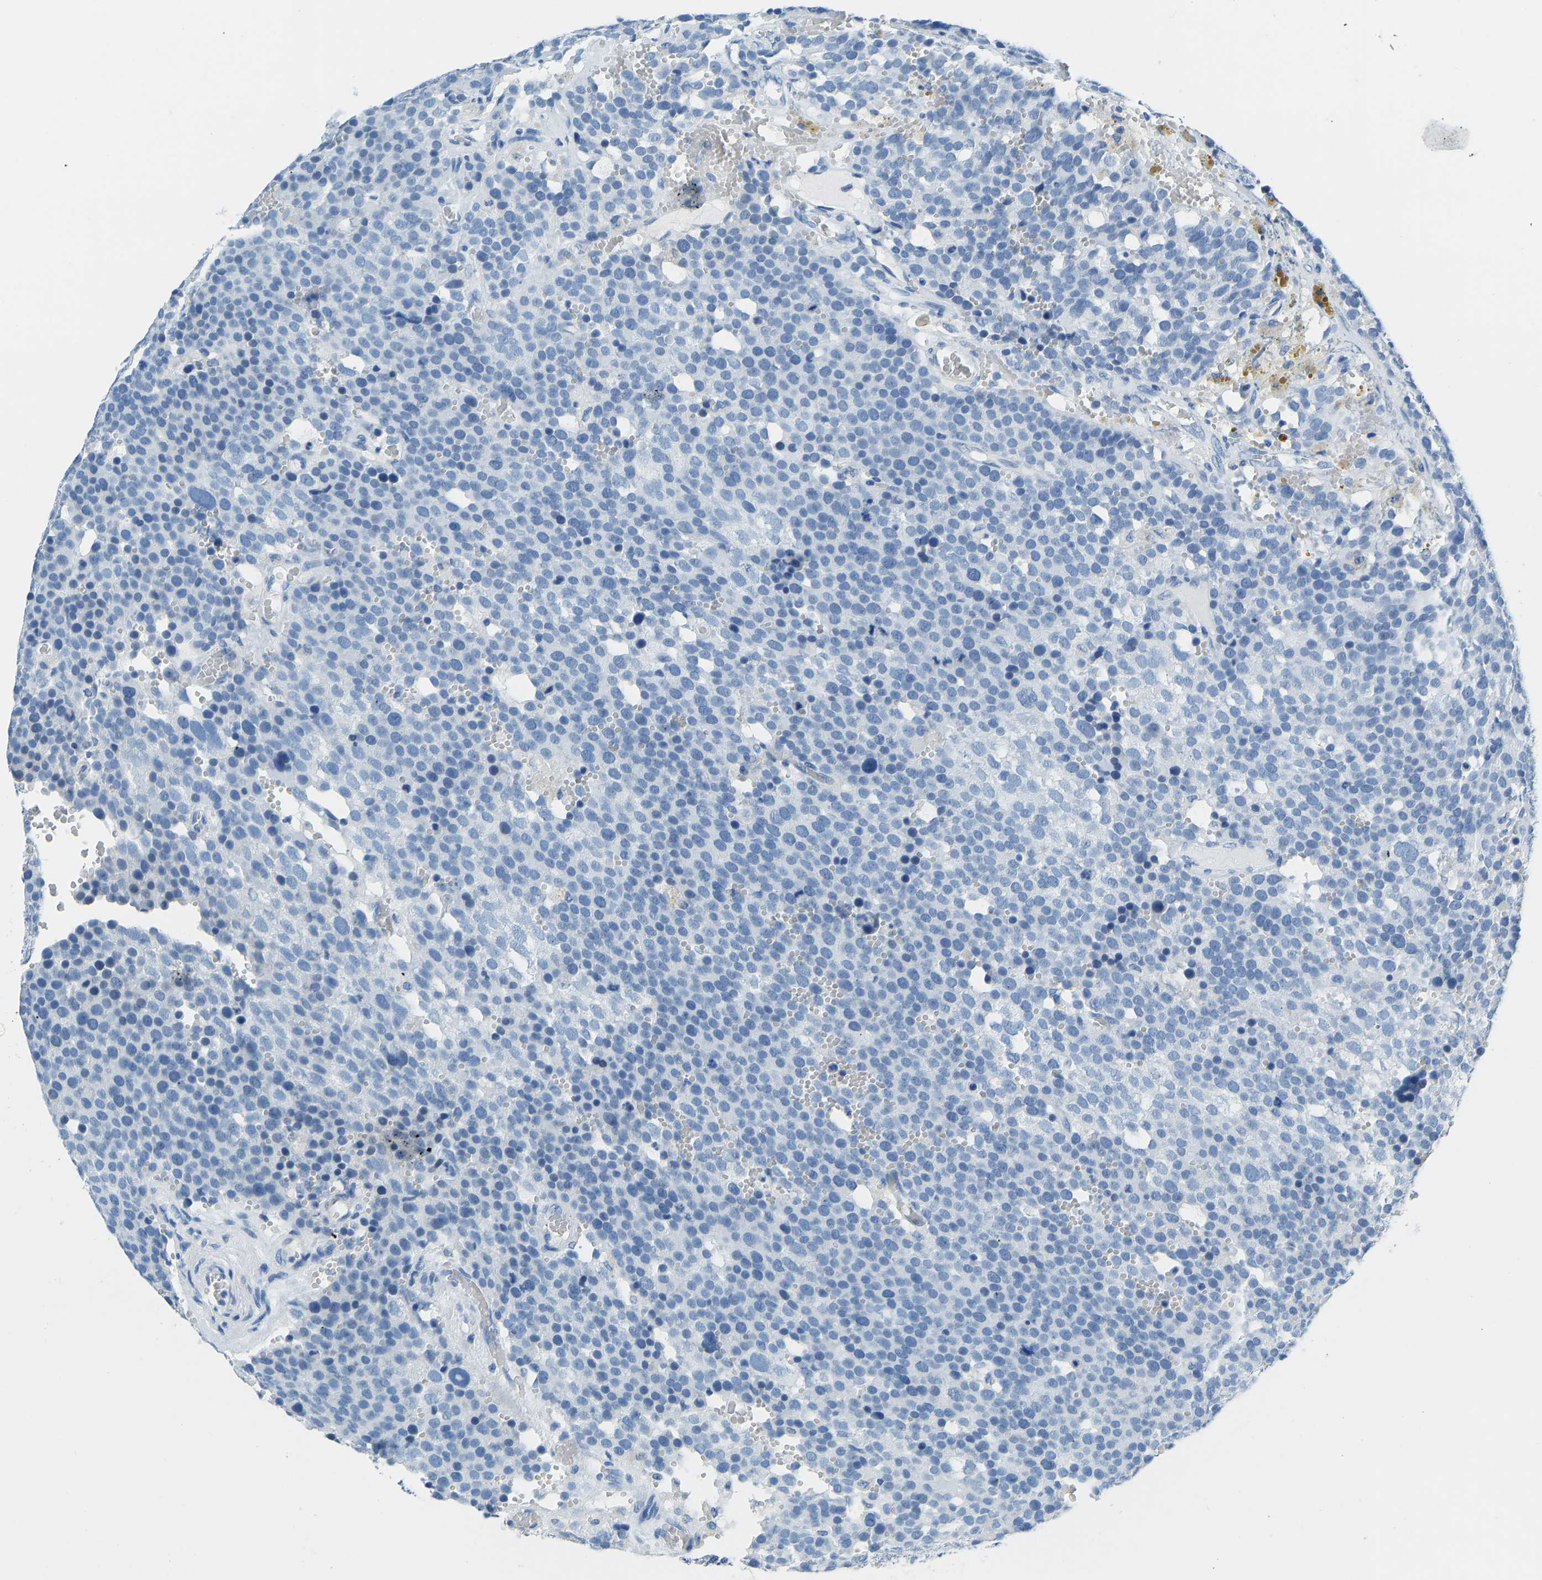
{"staining": {"intensity": "negative", "quantity": "none", "location": "none"}, "tissue": "testis cancer", "cell_type": "Tumor cells", "image_type": "cancer", "snomed": [{"axis": "morphology", "description": "Seminoma, NOS"}, {"axis": "topography", "description": "Testis"}], "caption": "The immunohistochemistry (IHC) histopathology image has no significant staining in tumor cells of testis seminoma tissue.", "gene": "SERPINB3", "patient": {"sex": "male", "age": 71}}